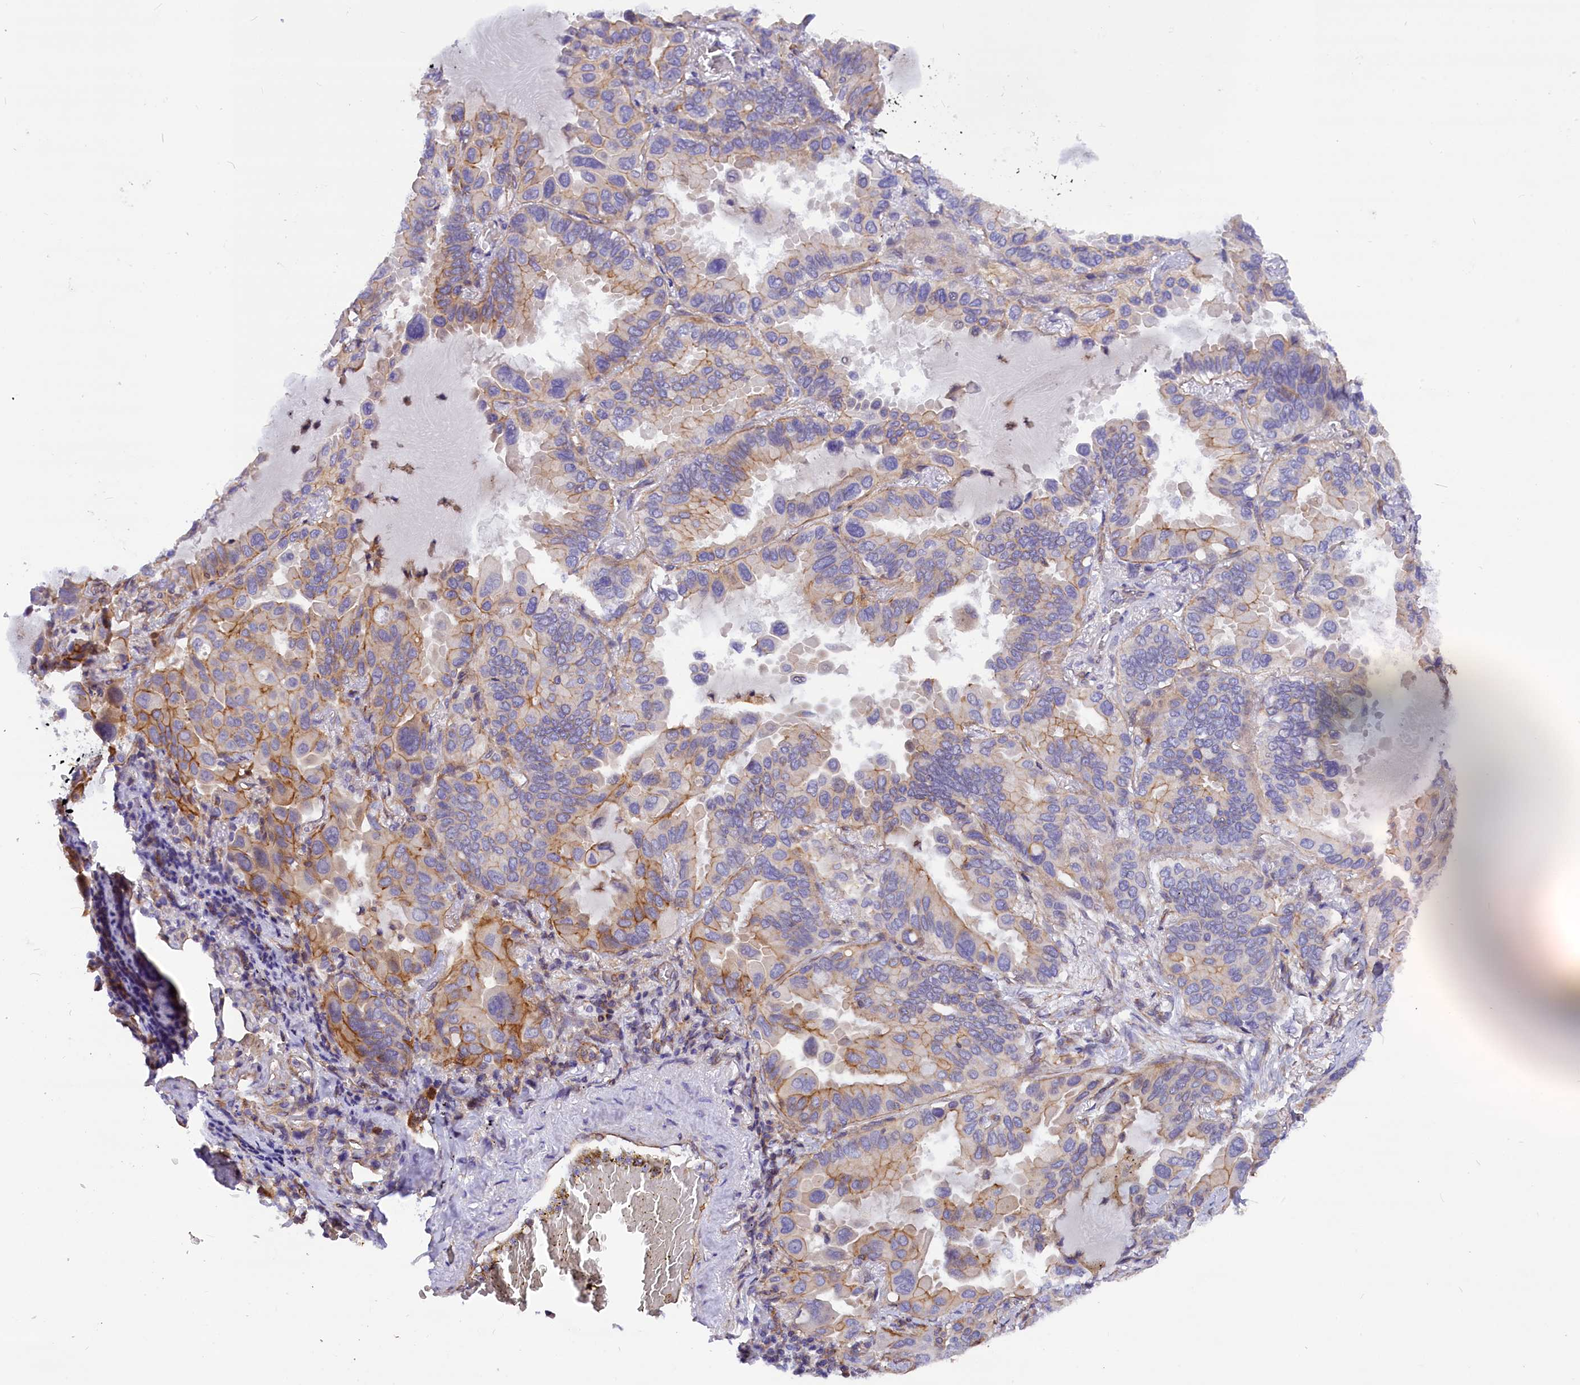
{"staining": {"intensity": "moderate", "quantity": "<25%", "location": "cytoplasmic/membranous"}, "tissue": "lung cancer", "cell_type": "Tumor cells", "image_type": "cancer", "snomed": [{"axis": "morphology", "description": "Adenocarcinoma, NOS"}, {"axis": "topography", "description": "Lung"}], "caption": "A brown stain highlights moderate cytoplasmic/membranous expression of a protein in human lung cancer (adenocarcinoma) tumor cells.", "gene": "MED20", "patient": {"sex": "male", "age": 64}}